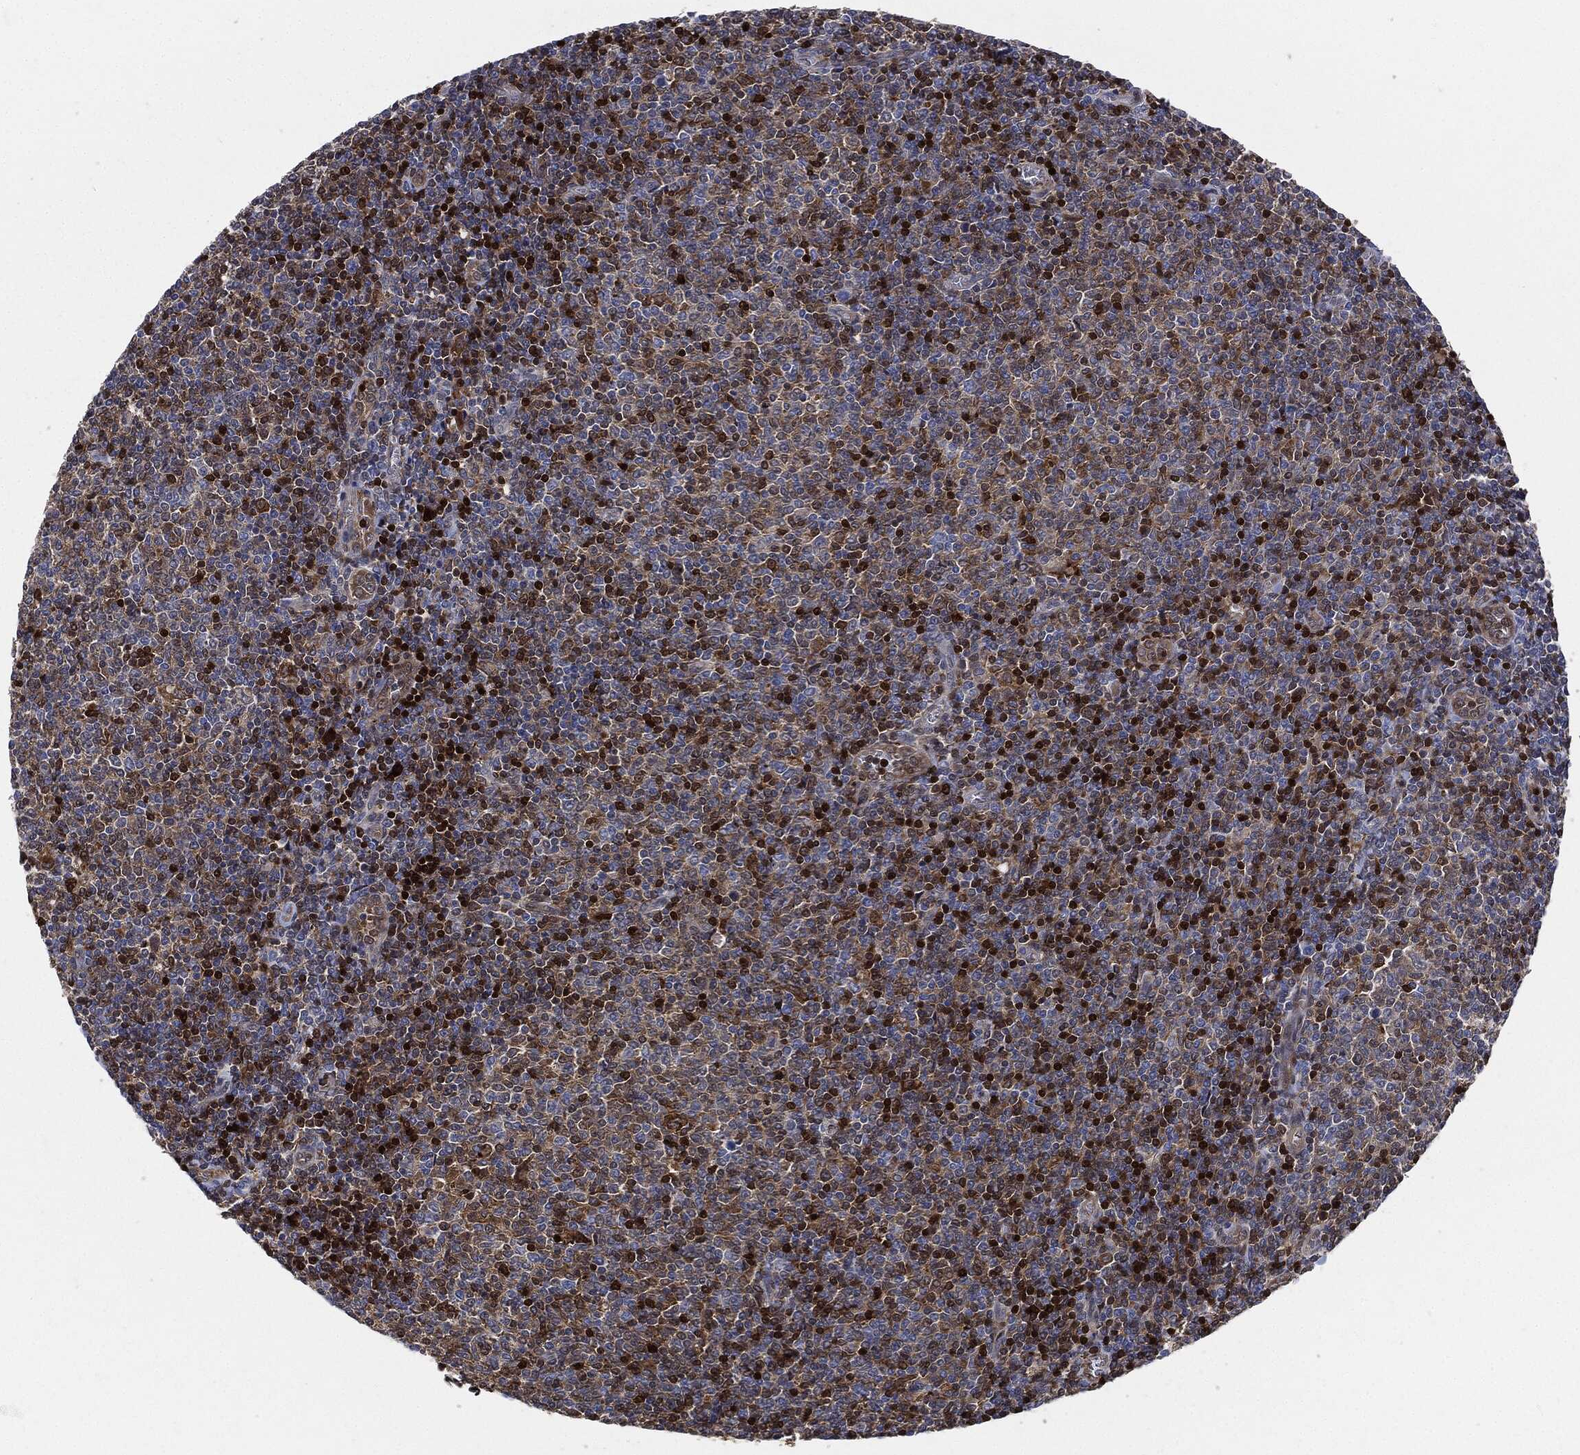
{"staining": {"intensity": "strong", "quantity": "25%-75%", "location": "cytoplasmic/membranous,nuclear"}, "tissue": "lymphoma", "cell_type": "Tumor cells", "image_type": "cancer", "snomed": [{"axis": "morphology", "description": "Malignant lymphoma, non-Hodgkin's type, Low grade"}, {"axis": "topography", "description": "Lymph node"}], "caption": "A brown stain labels strong cytoplasmic/membranous and nuclear expression of a protein in human lymphoma tumor cells. Nuclei are stained in blue.", "gene": "PRDX2", "patient": {"sex": "male", "age": 52}}